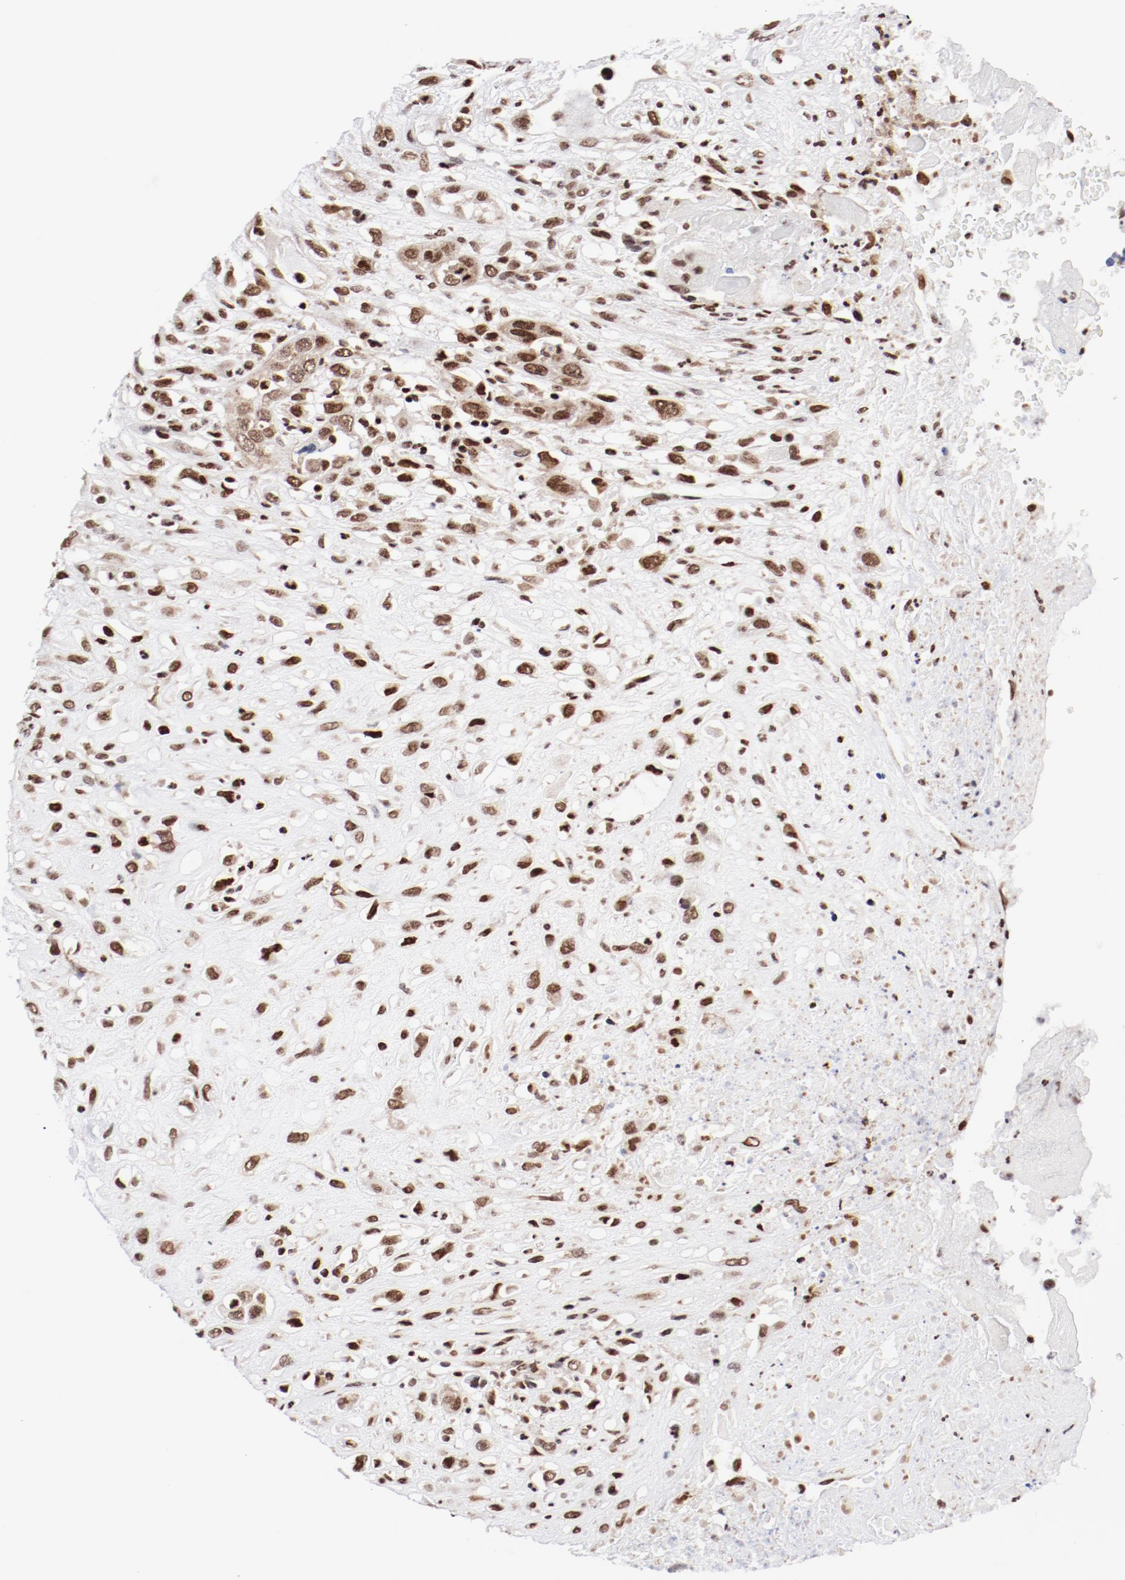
{"staining": {"intensity": "strong", "quantity": ">75%", "location": "nuclear"}, "tissue": "head and neck cancer", "cell_type": "Tumor cells", "image_type": "cancer", "snomed": [{"axis": "morphology", "description": "Necrosis, NOS"}, {"axis": "morphology", "description": "Neoplasm, malignant, NOS"}, {"axis": "topography", "description": "Salivary gland"}, {"axis": "topography", "description": "Head-Neck"}], "caption": "IHC (DAB (3,3'-diaminobenzidine)) staining of head and neck cancer demonstrates strong nuclear protein staining in approximately >75% of tumor cells.", "gene": "NFYB", "patient": {"sex": "male", "age": 43}}